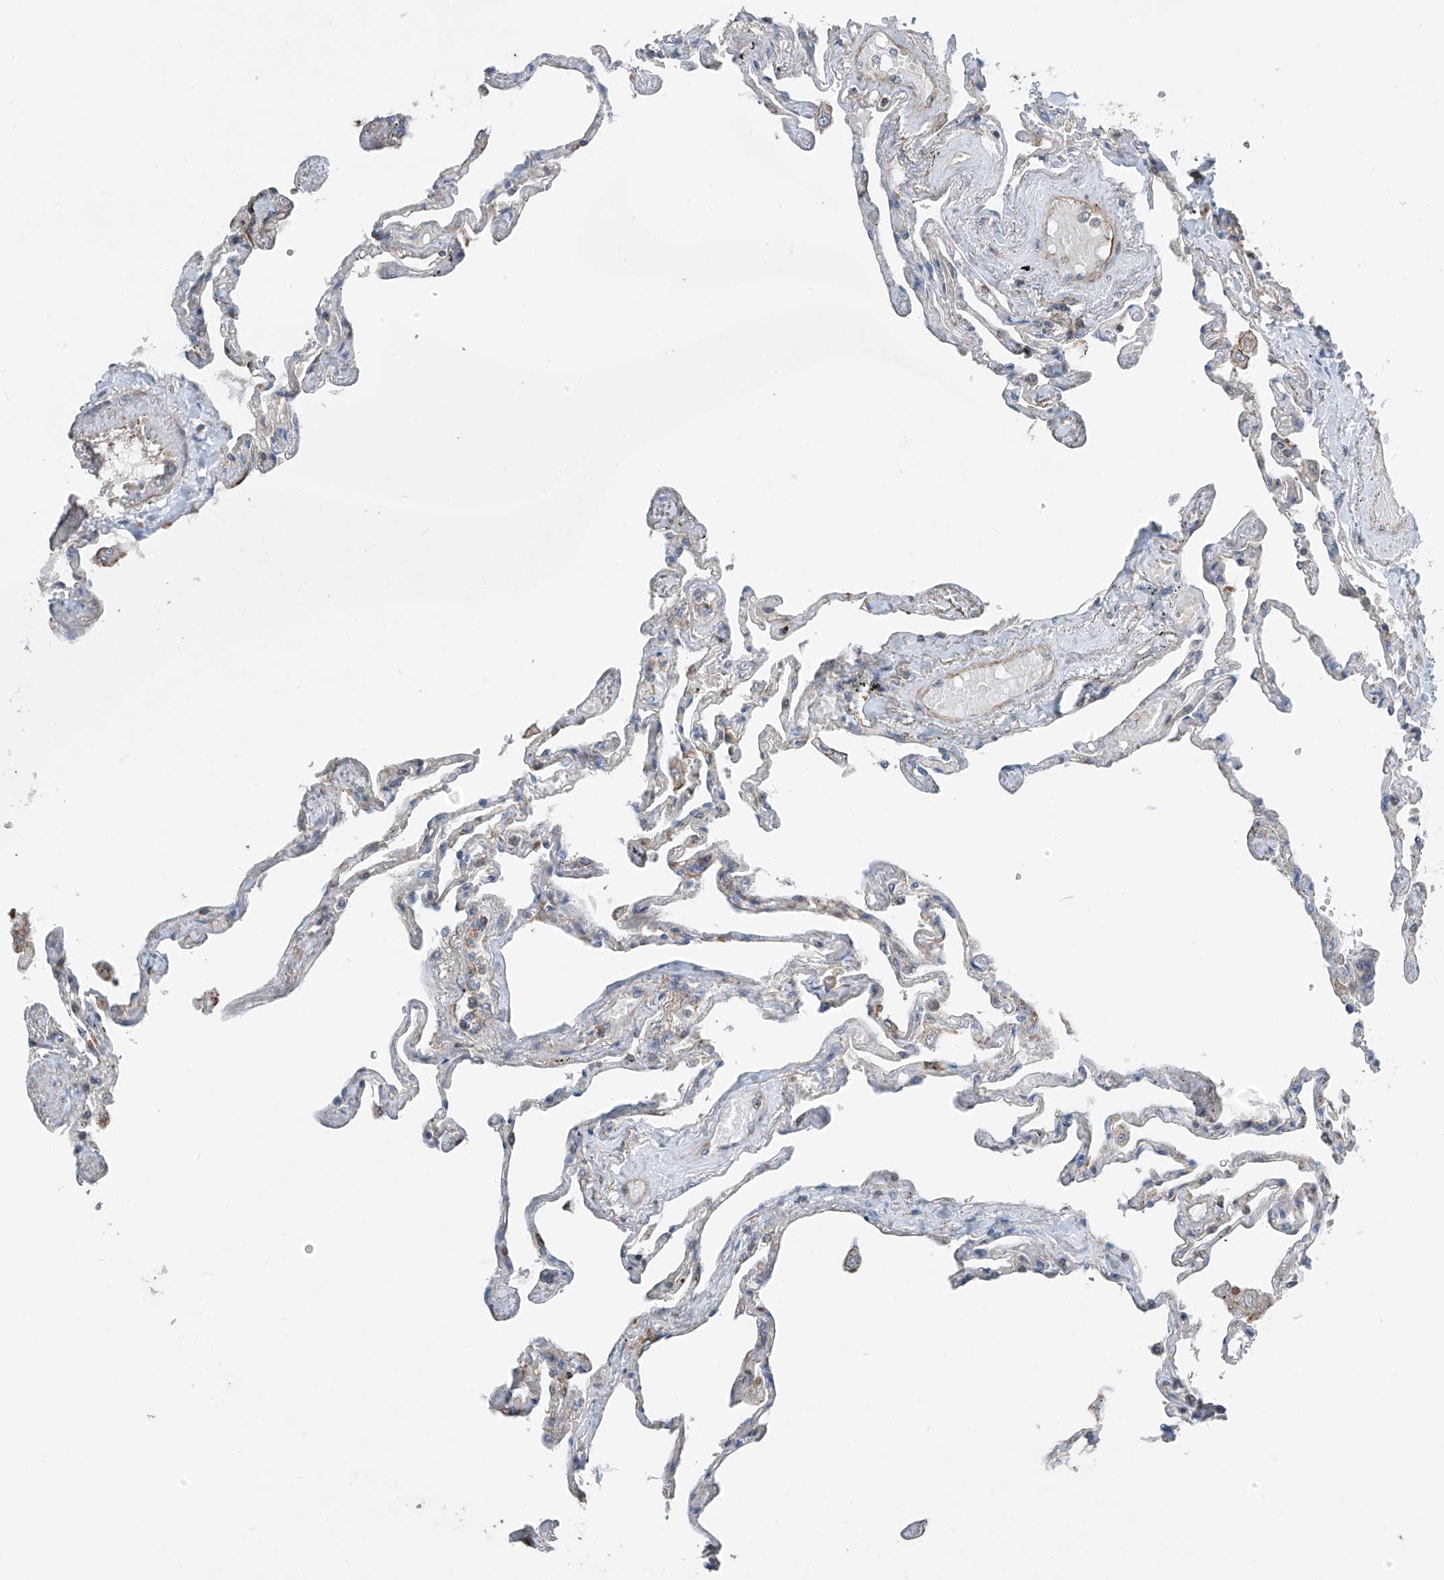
{"staining": {"intensity": "moderate", "quantity": "<25%", "location": "cytoplasmic/membranous"}, "tissue": "lung", "cell_type": "Alveolar cells", "image_type": "normal", "snomed": [{"axis": "morphology", "description": "Normal tissue, NOS"}, {"axis": "topography", "description": "Lung"}], "caption": "Immunohistochemistry (IHC) (DAB) staining of benign human lung demonstrates moderate cytoplasmic/membranous protein staining in approximately <25% of alveolar cells.", "gene": "SLC1A5", "patient": {"sex": "female", "age": 67}}